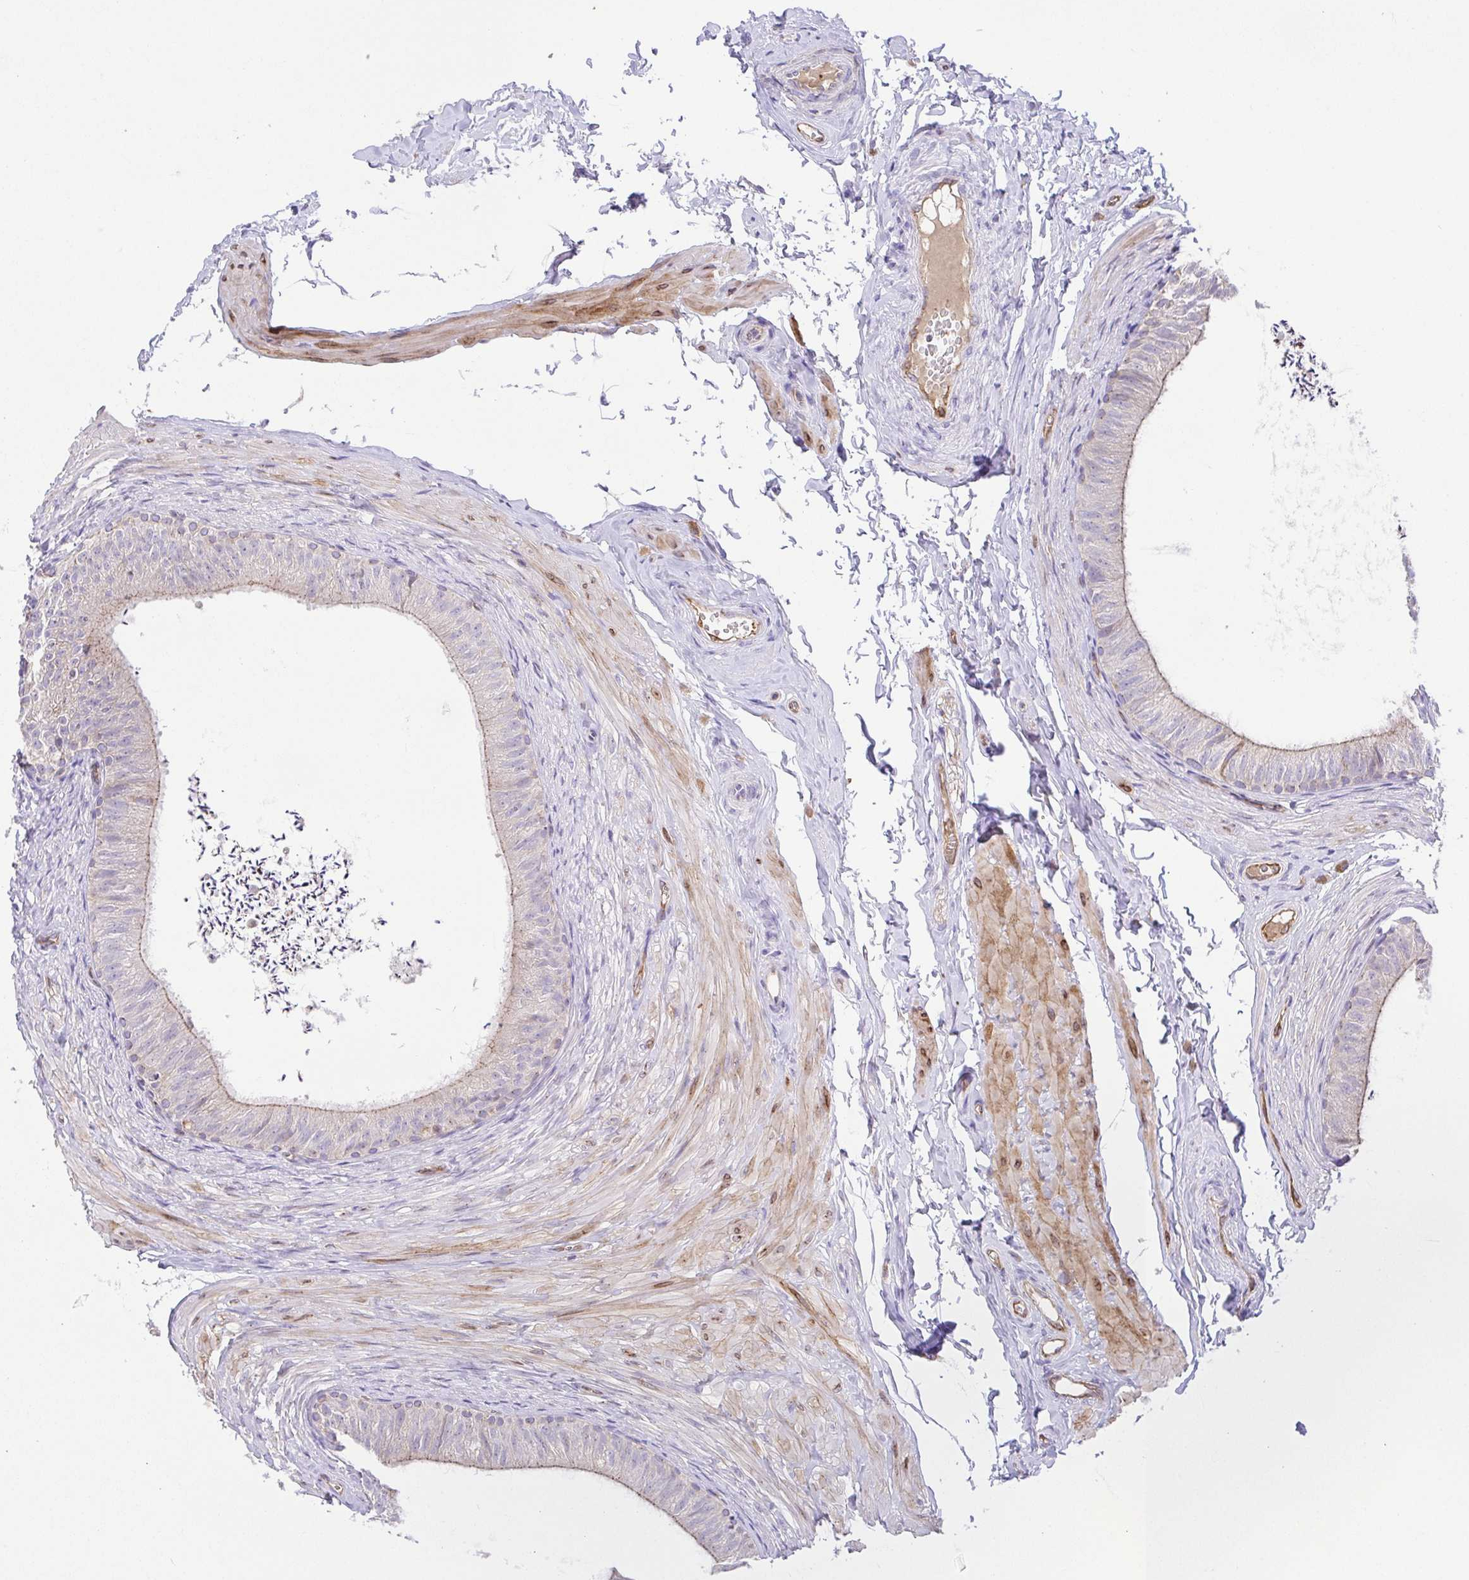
{"staining": {"intensity": "negative", "quantity": "none", "location": "none"}, "tissue": "epididymis", "cell_type": "Glandular cells", "image_type": "normal", "snomed": [{"axis": "morphology", "description": "Normal tissue, NOS"}, {"axis": "topography", "description": "Epididymis, spermatic cord, NOS"}, {"axis": "topography", "description": "Epididymis"}, {"axis": "topography", "description": "Peripheral nerve tissue"}], "caption": "The histopathology image demonstrates no staining of glandular cells in benign epididymis.", "gene": "SLC13A1", "patient": {"sex": "male", "age": 29}}